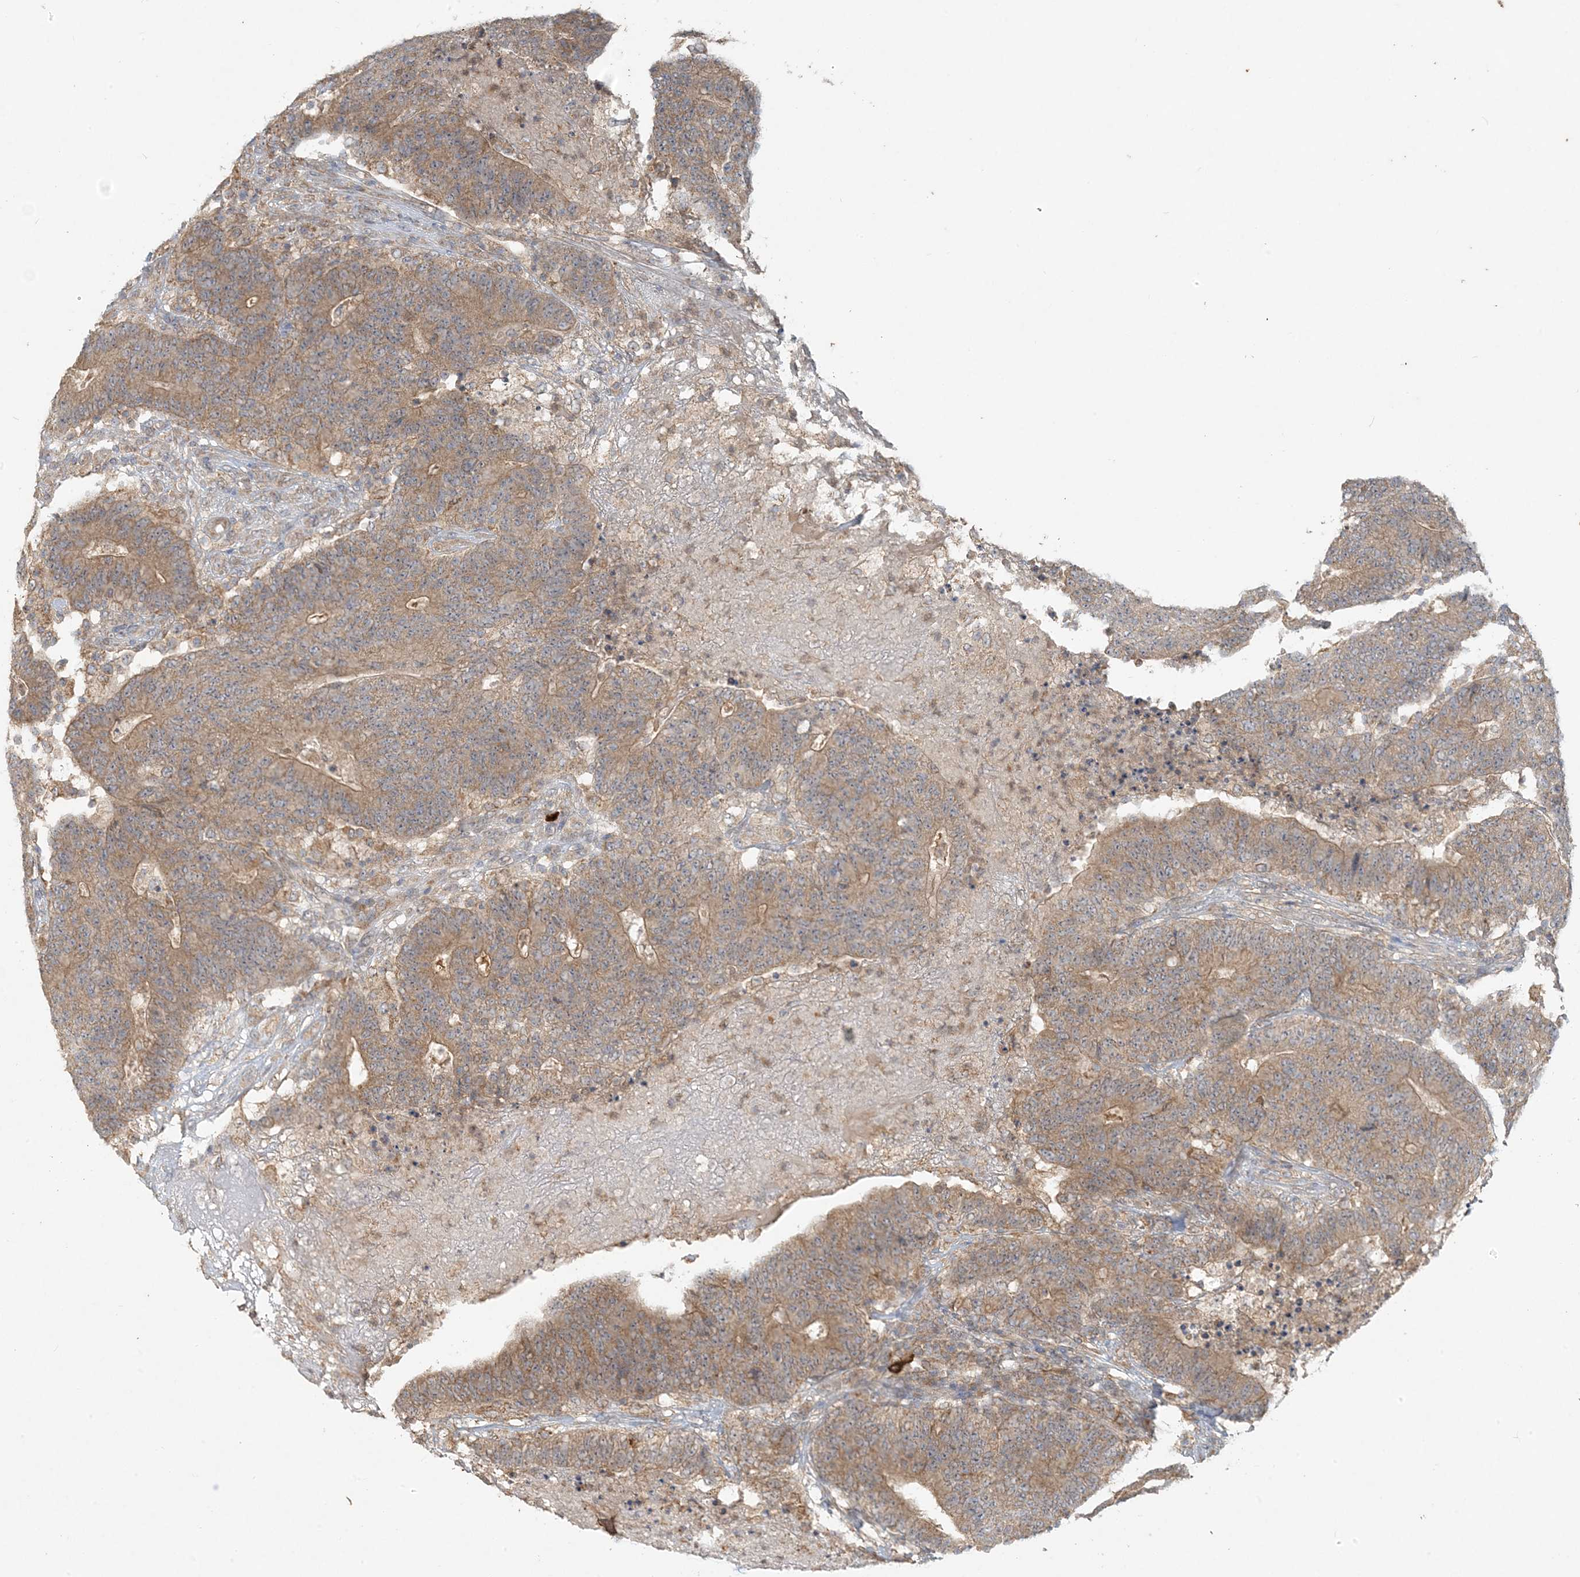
{"staining": {"intensity": "moderate", "quantity": ">75%", "location": "cytoplasmic/membranous"}, "tissue": "colorectal cancer", "cell_type": "Tumor cells", "image_type": "cancer", "snomed": [{"axis": "morphology", "description": "Normal tissue, NOS"}, {"axis": "morphology", "description": "Adenocarcinoma, NOS"}, {"axis": "topography", "description": "Colon"}], "caption": "Colorectal cancer stained for a protein (brown) shows moderate cytoplasmic/membranous positive positivity in about >75% of tumor cells.", "gene": "MCOLN1", "patient": {"sex": "female", "age": 75}}